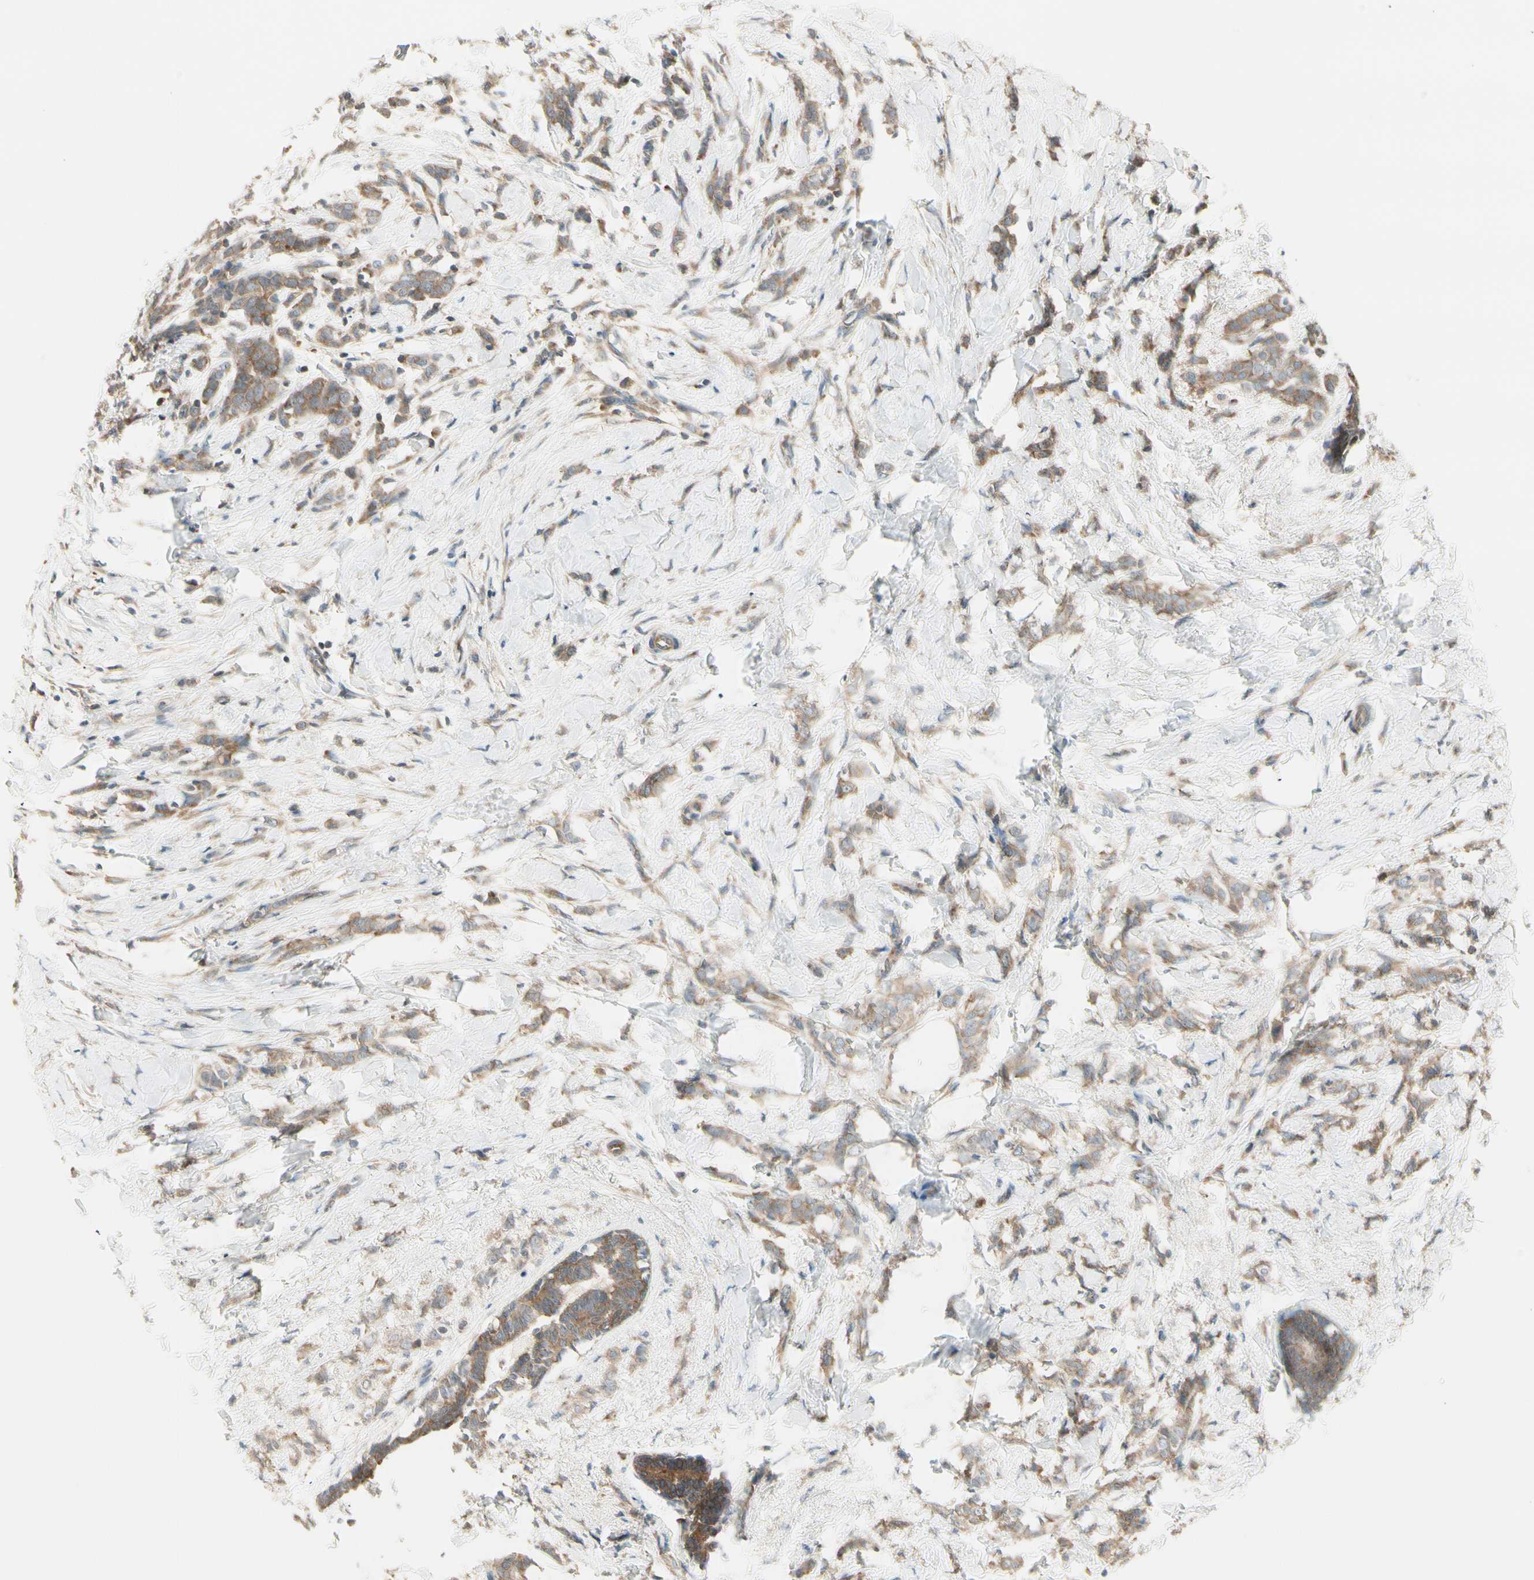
{"staining": {"intensity": "moderate", "quantity": ">75%", "location": "cytoplasmic/membranous"}, "tissue": "breast cancer", "cell_type": "Tumor cells", "image_type": "cancer", "snomed": [{"axis": "morphology", "description": "Lobular carcinoma, in situ"}, {"axis": "morphology", "description": "Lobular carcinoma"}, {"axis": "topography", "description": "Breast"}], "caption": "DAB immunohistochemical staining of breast cancer (lobular carcinoma) reveals moderate cytoplasmic/membranous protein expression in about >75% of tumor cells. Nuclei are stained in blue.", "gene": "OXSR1", "patient": {"sex": "female", "age": 41}}